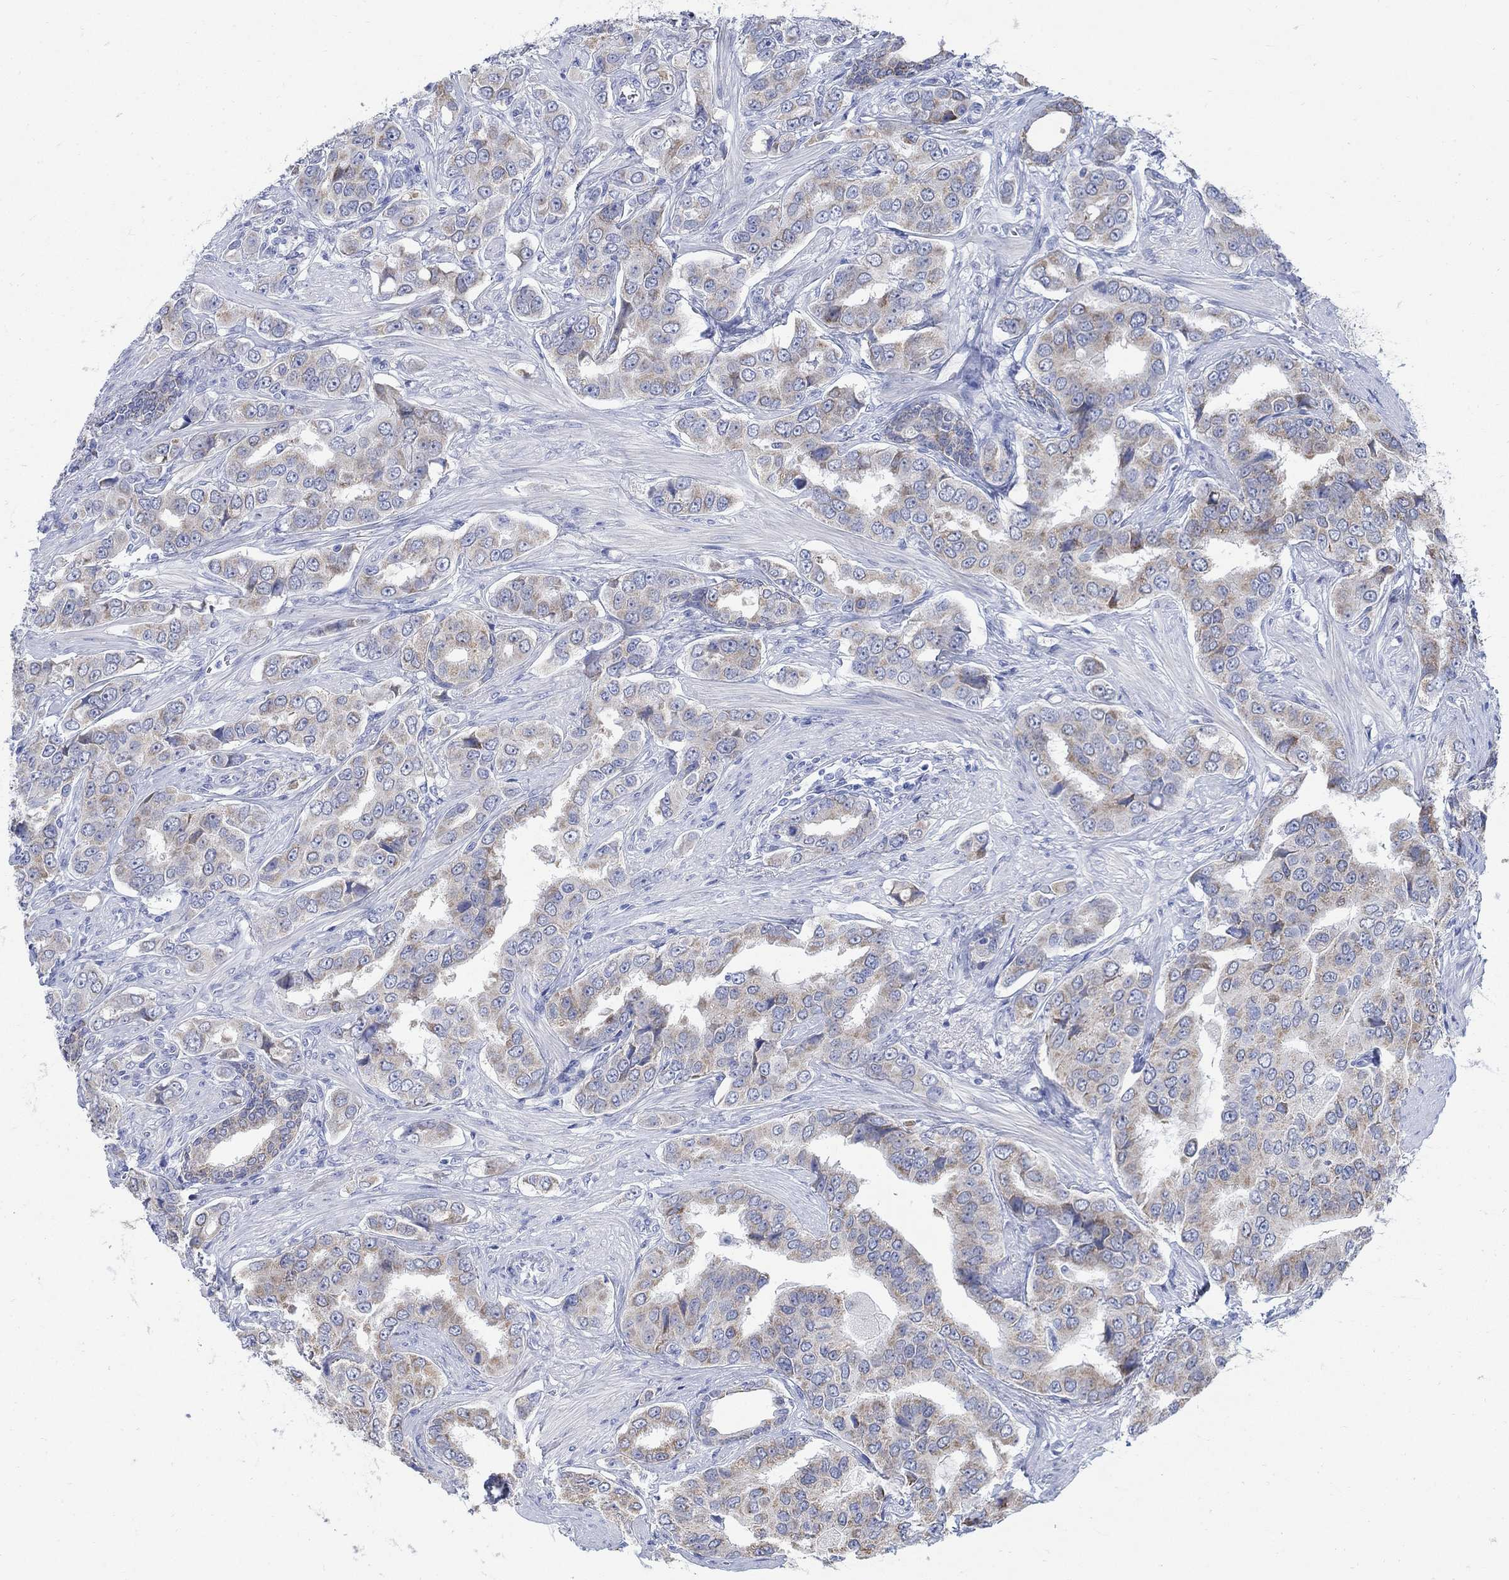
{"staining": {"intensity": "weak", "quantity": "25%-75%", "location": "cytoplasmic/membranous"}, "tissue": "prostate cancer", "cell_type": "Tumor cells", "image_type": "cancer", "snomed": [{"axis": "morphology", "description": "Adenocarcinoma, NOS"}, {"axis": "topography", "description": "Prostate and seminal vesicle, NOS"}, {"axis": "topography", "description": "Prostate"}], "caption": "Tumor cells exhibit weak cytoplasmic/membranous positivity in about 25%-75% of cells in adenocarcinoma (prostate).", "gene": "ZDHHC14", "patient": {"sex": "male", "age": 69}}